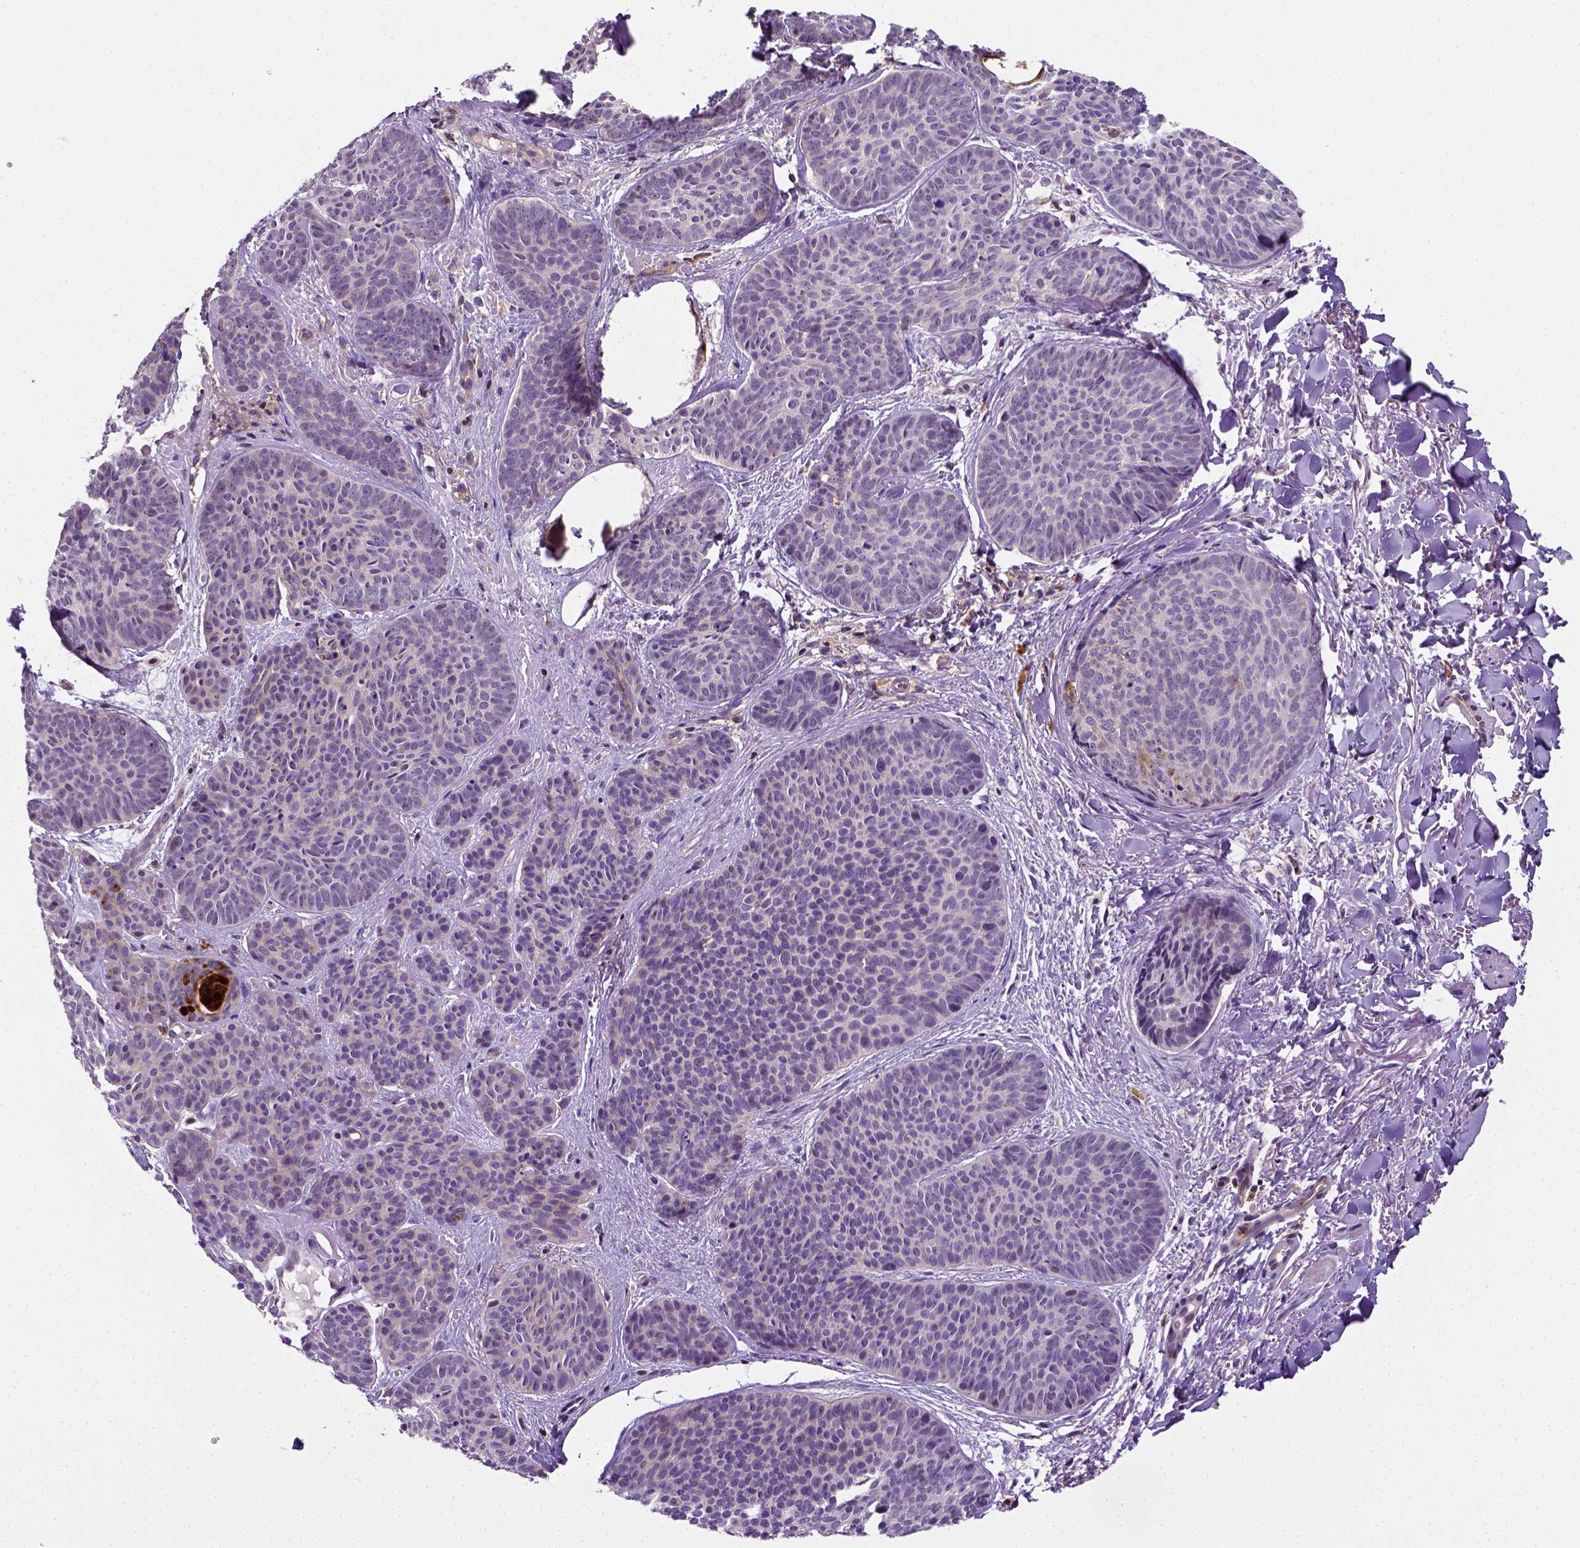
{"staining": {"intensity": "negative", "quantity": "none", "location": "none"}, "tissue": "skin cancer", "cell_type": "Tumor cells", "image_type": "cancer", "snomed": [{"axis": "morphology", "description": "Basal cell carcinoma"}, {"axis": "topography", "description": "Skin"}], "caption": "This is an IHC histopathology image of skin cancer. There is no staining in tumor cells.", "gene": "MATK", "patient": {"sex": "female", "age": 82}}